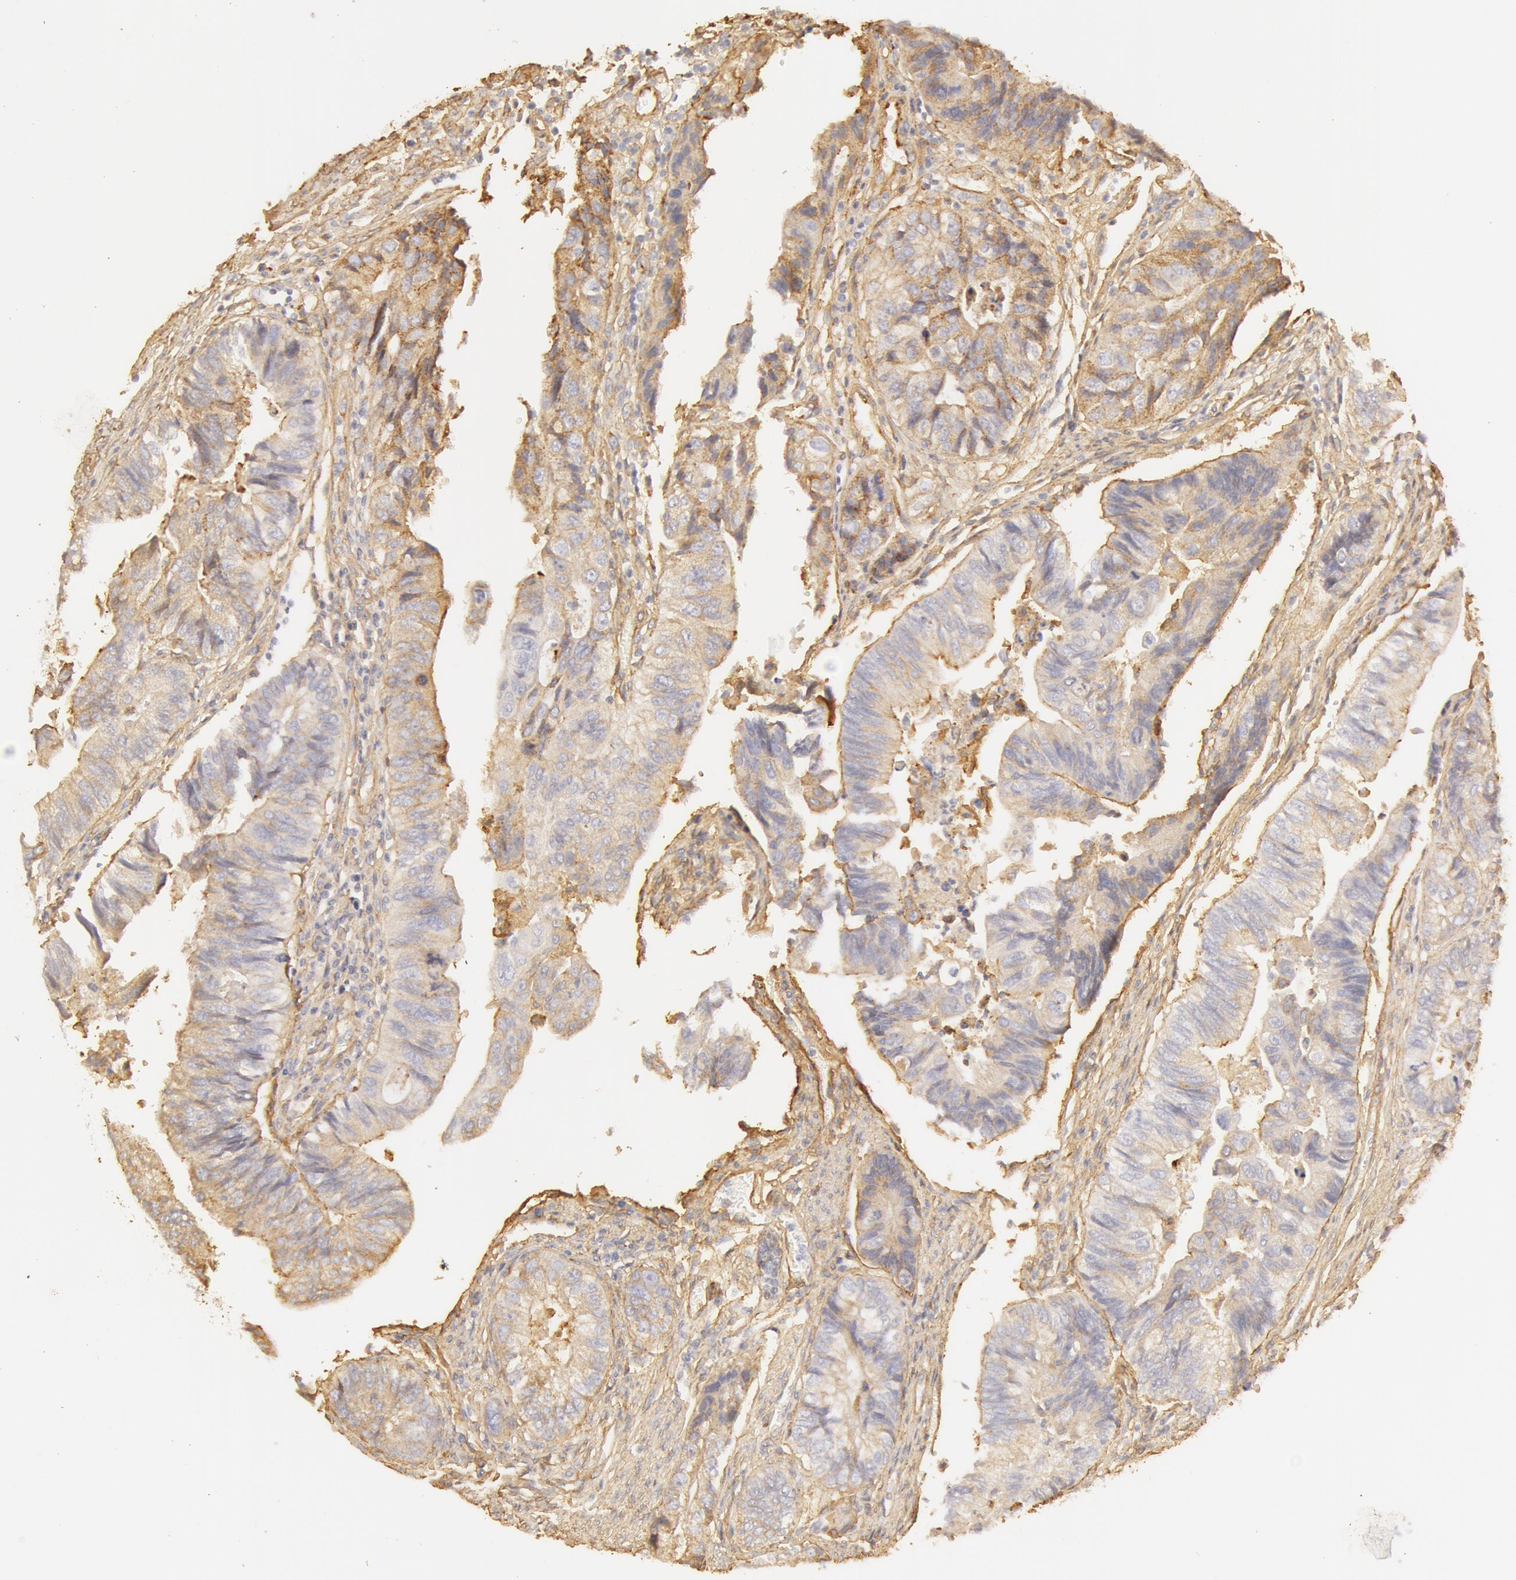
{"staining": {"intensity": "weak", "quantity": ">75%", "location": "cytoplasmic/membranous"}, "tissue": "colorectal cancer", "cell_type": "Tumor cells", "image_type": "cancer", "snomed": [{"axis": "morphology", "description": "Adenocarcinoma, NOS"}, {"axis": "topography", "description": "Colon"}], "caption": "A brown stain shows weak cytoplasmic/membranous expression of a protein in human colorectal adenocarcinoma tumor cells. The protein is stained brown, and the nuclei are stained in blue (DAB (3,3'-diaminobenzidine) IHC with brightfield microscopy, high magnification).", "gene": "COL4A1", "patient": {"sex": "female", "age": 11}}